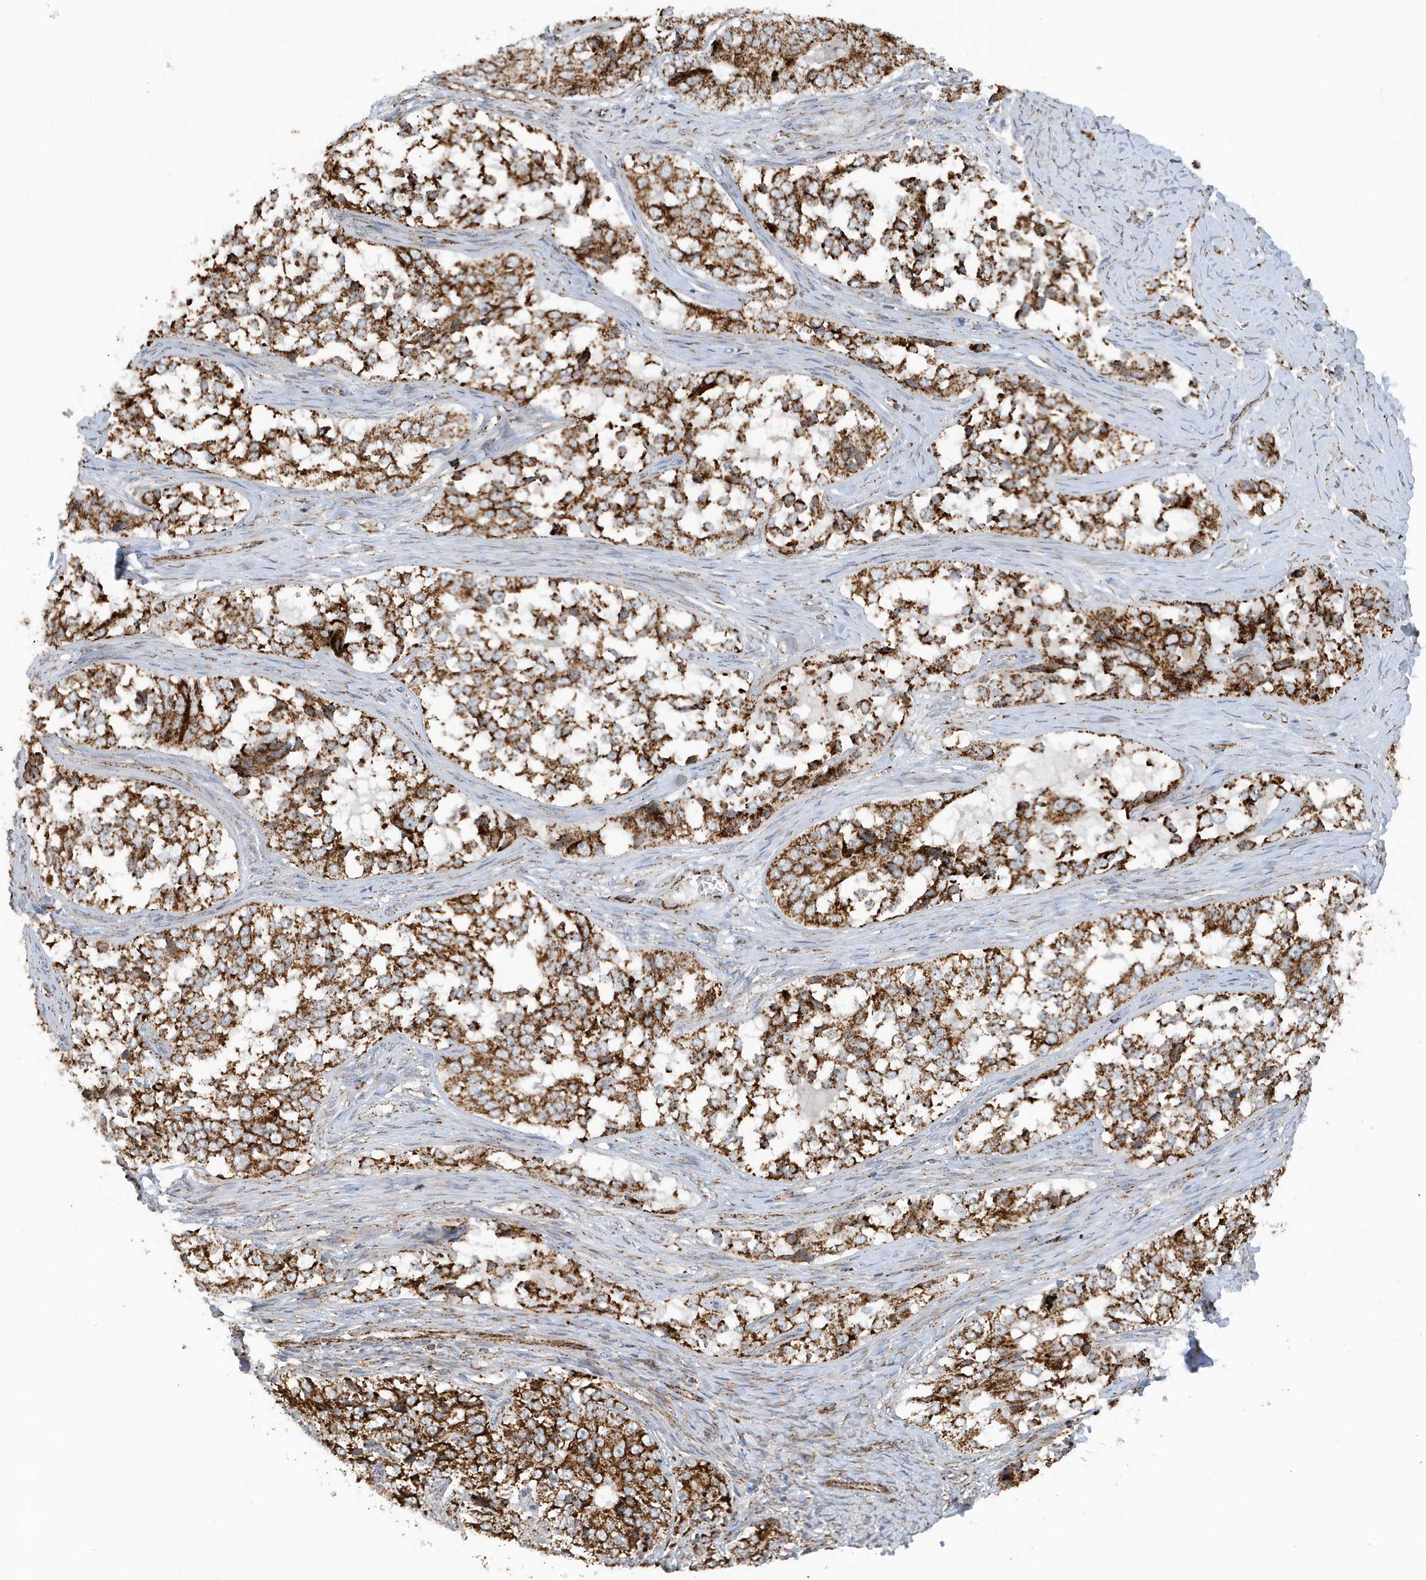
{"staining": {"intensity": "strong", "quantity": ">75%", "location": "cytoplasmic/membranous"}, "tissue": "ovarian cancer", "cell_type": "Tumor cells", "image_type": "cancer", "snomed": [{"axis": "morphology", "description": "Carcinoma, endometroid"}, {"axis": "topography", "description": "Ovary"}], "caption": "Brown immunohistochemical staining in human ovarian cancer exhibits strong cytoplasmic/membranous expression in approximately >75% of tumor cells.", "gene": "MAN1A1", "patient": {"sex": "female", "age": 51}}